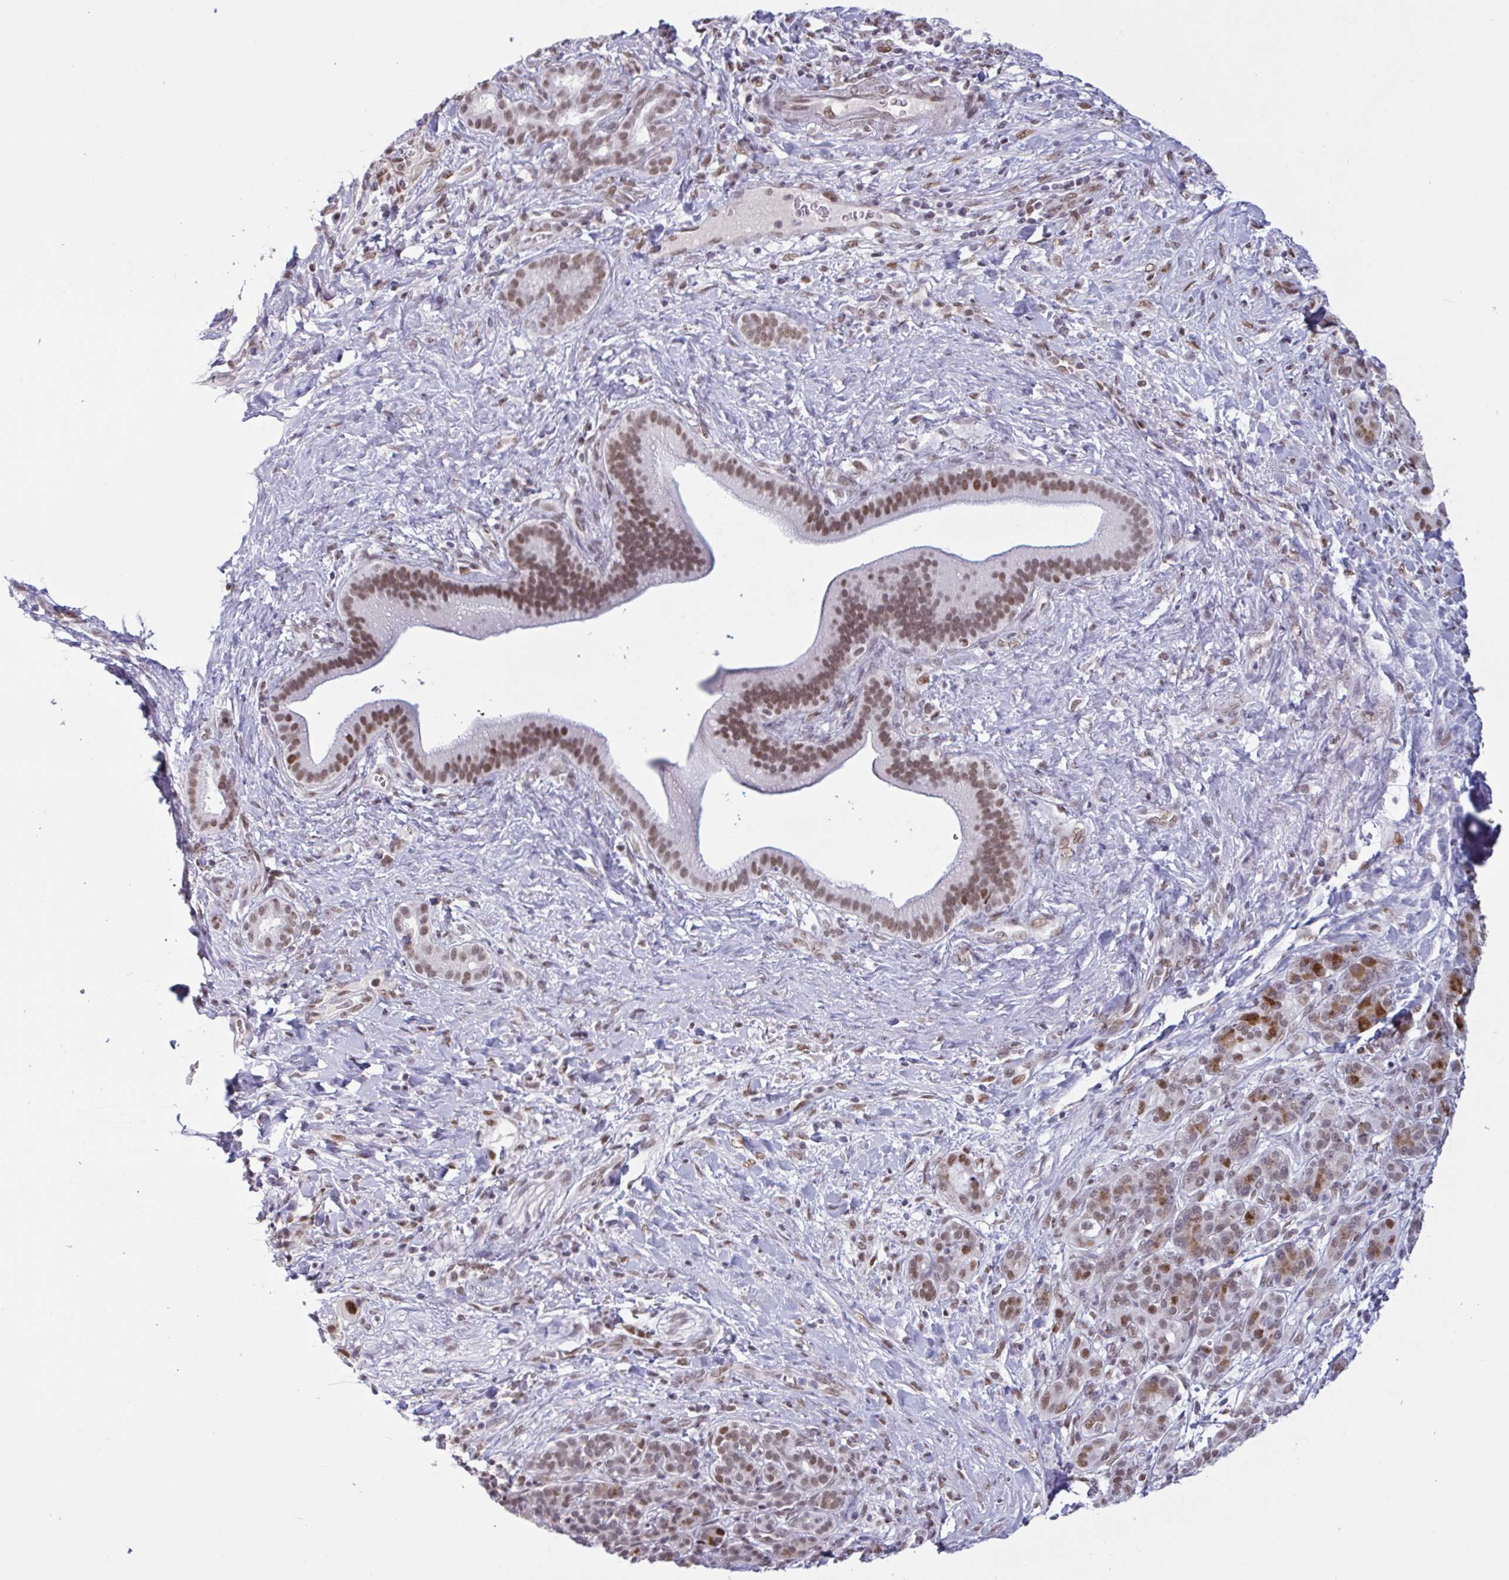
{"staining": {"intensity": "moderate", "quantity": ">75%", "location": "nuclear"}, "tissue": "pancreatic cancer", "cell_type": "Tumor cells", "image_type": "cancer", "snomed": [{"axis": "morphology", "description": "Adenocarcinoma, NOS"}, {"axis": "topography", "description": "Pancreas"}], "caption": "Immunohistochemistry photomicrograph of pancreatic cancer stained for a protein (brown), which displays medium levels of moderate nuclear positivity in approximately >75% of tumor cells.", "gene": "CBFA2T2", "patient": {"sex": "male", "age": 44}}